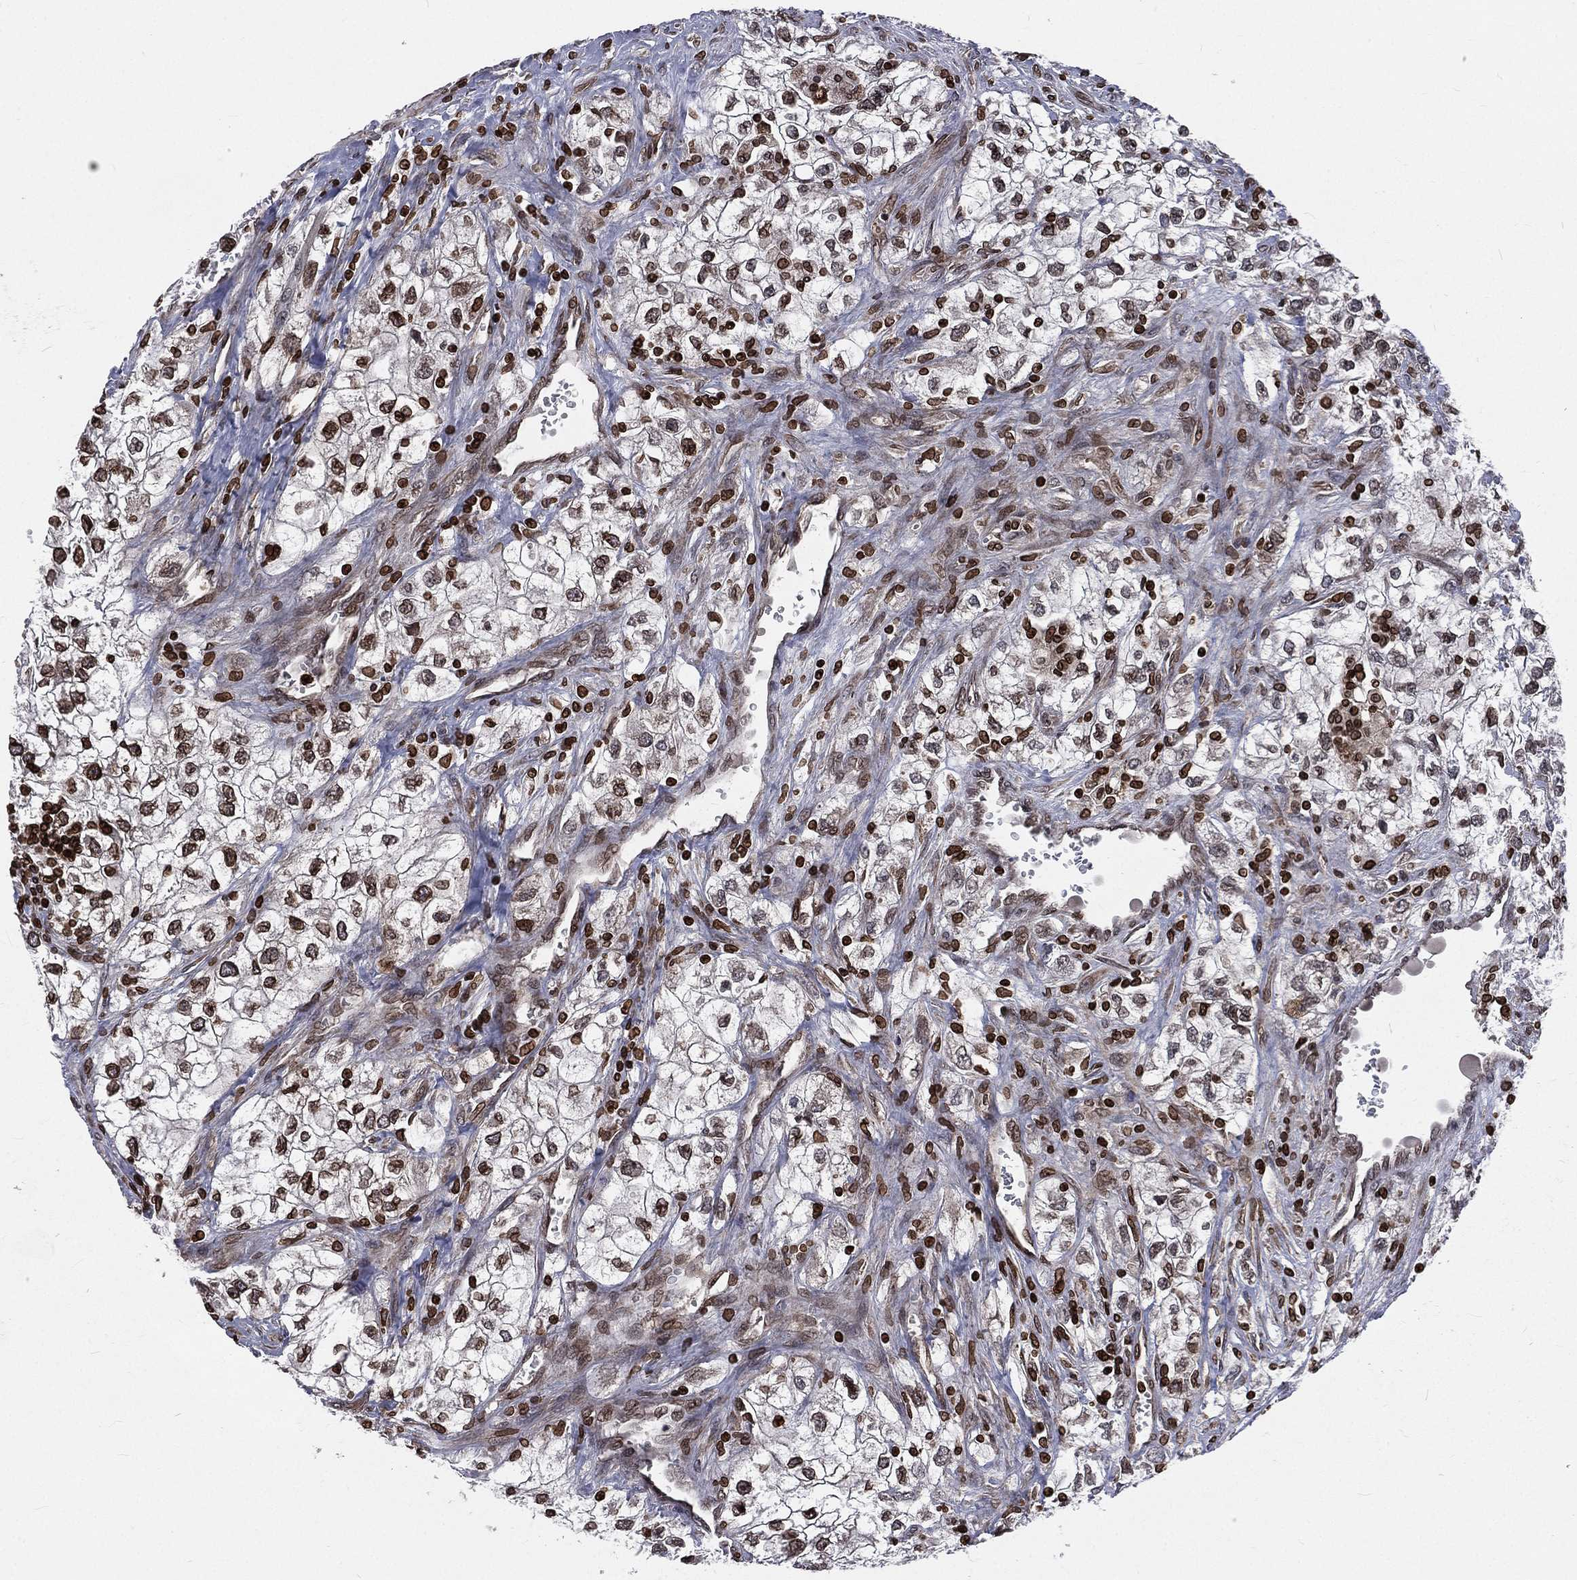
{"staining": {"intensity": "moderate", "quantity": "25%-75%", "location": "nuclear"}, "tissue": "renal cancer", "cell_type": "Tumor cells", "image_type": "cancer", "snomed": [{"axis": "morphology", "description": "Adenocarcinoma, NOS"}, {"axis": "topography", "description": "Kidney"}], "caption": "Renal cancer stained for a protein demonstrates moderate nuclear positivity in tumor cells. (Brightfield microscopy of DAB IHC at high magnification).", "gene": "LBR", "patient": {"sex": "male", "age": 59}}